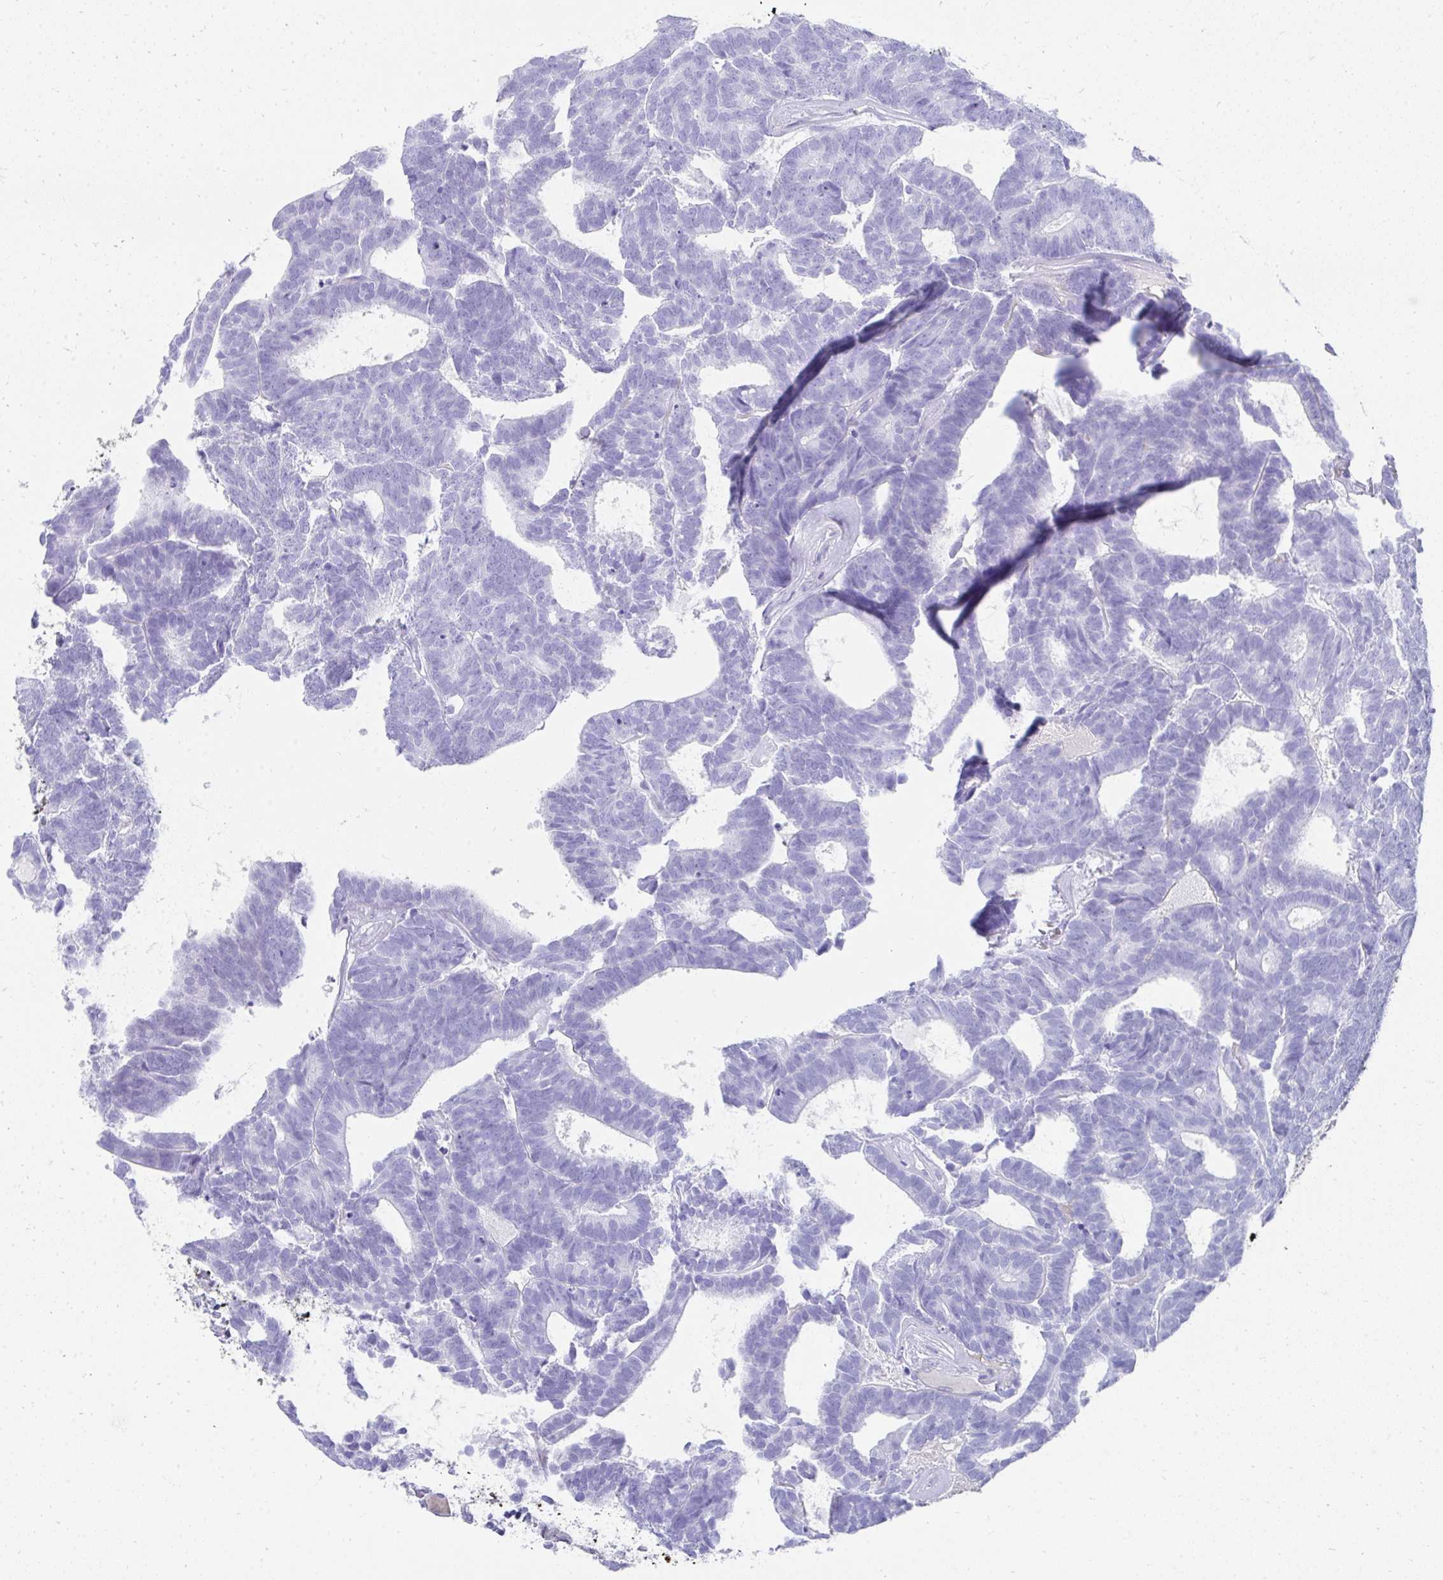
{"staining": {"intensity": "negative", "quantity": "none", "location": "none"}, "tissue": "head and neck cancer", "cell_type": "Tumor cells", "image_type": "cancer", "snomed": [{"axis": "morphology", "description": "Adenocarcinoma, NOS"}, {"axis": "topography", "description": "Head-Neck"}], "caption": "Head and neck adenocarcinoma was stained to show a protein in brown. There is no significant positivity in tumor cells.", "gene": "TNNT1", "patient": {"sex": "female", "age": 81}}